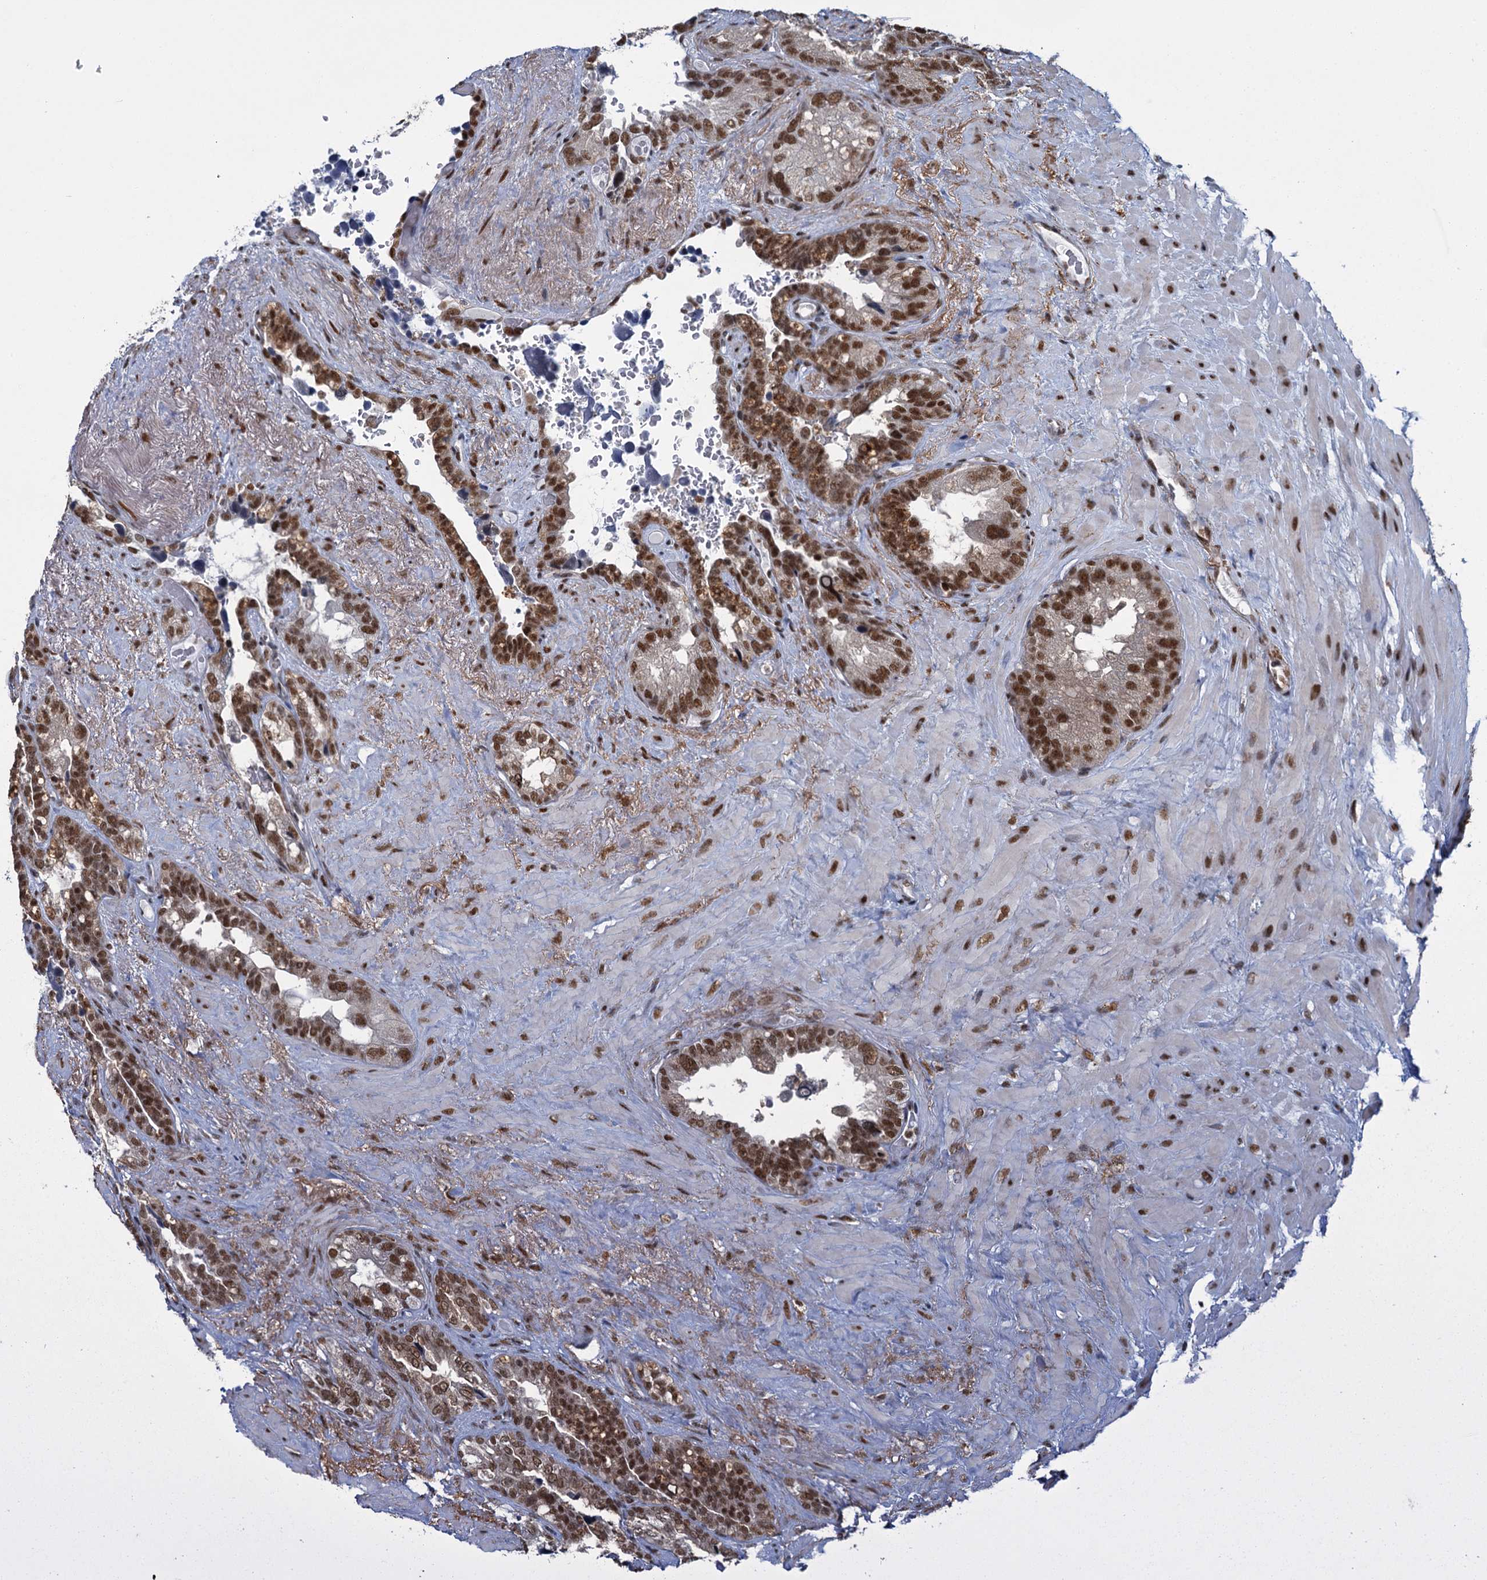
{"staining": {"intensity": "moderate", "quantity": ">75%", "location": "nuclear"}, "tissue": "seminal vesicle", "cell_type": "Glandular cells", "image_type": "normal", "snomed": [{"axis": "morphology", "description": "Normal tissue, NOS"}, {"axis": "topography", "description": "Seminal veicle"}], "caption": "The photomicrograph demonstrates immunohistochemical staining of benign seminal vesicle. There is moderate nuclear positivity is seen in about >75% of glandular cells.", "gene": "PPHLN1", "patient": {"sex": "male", "age": 80}}